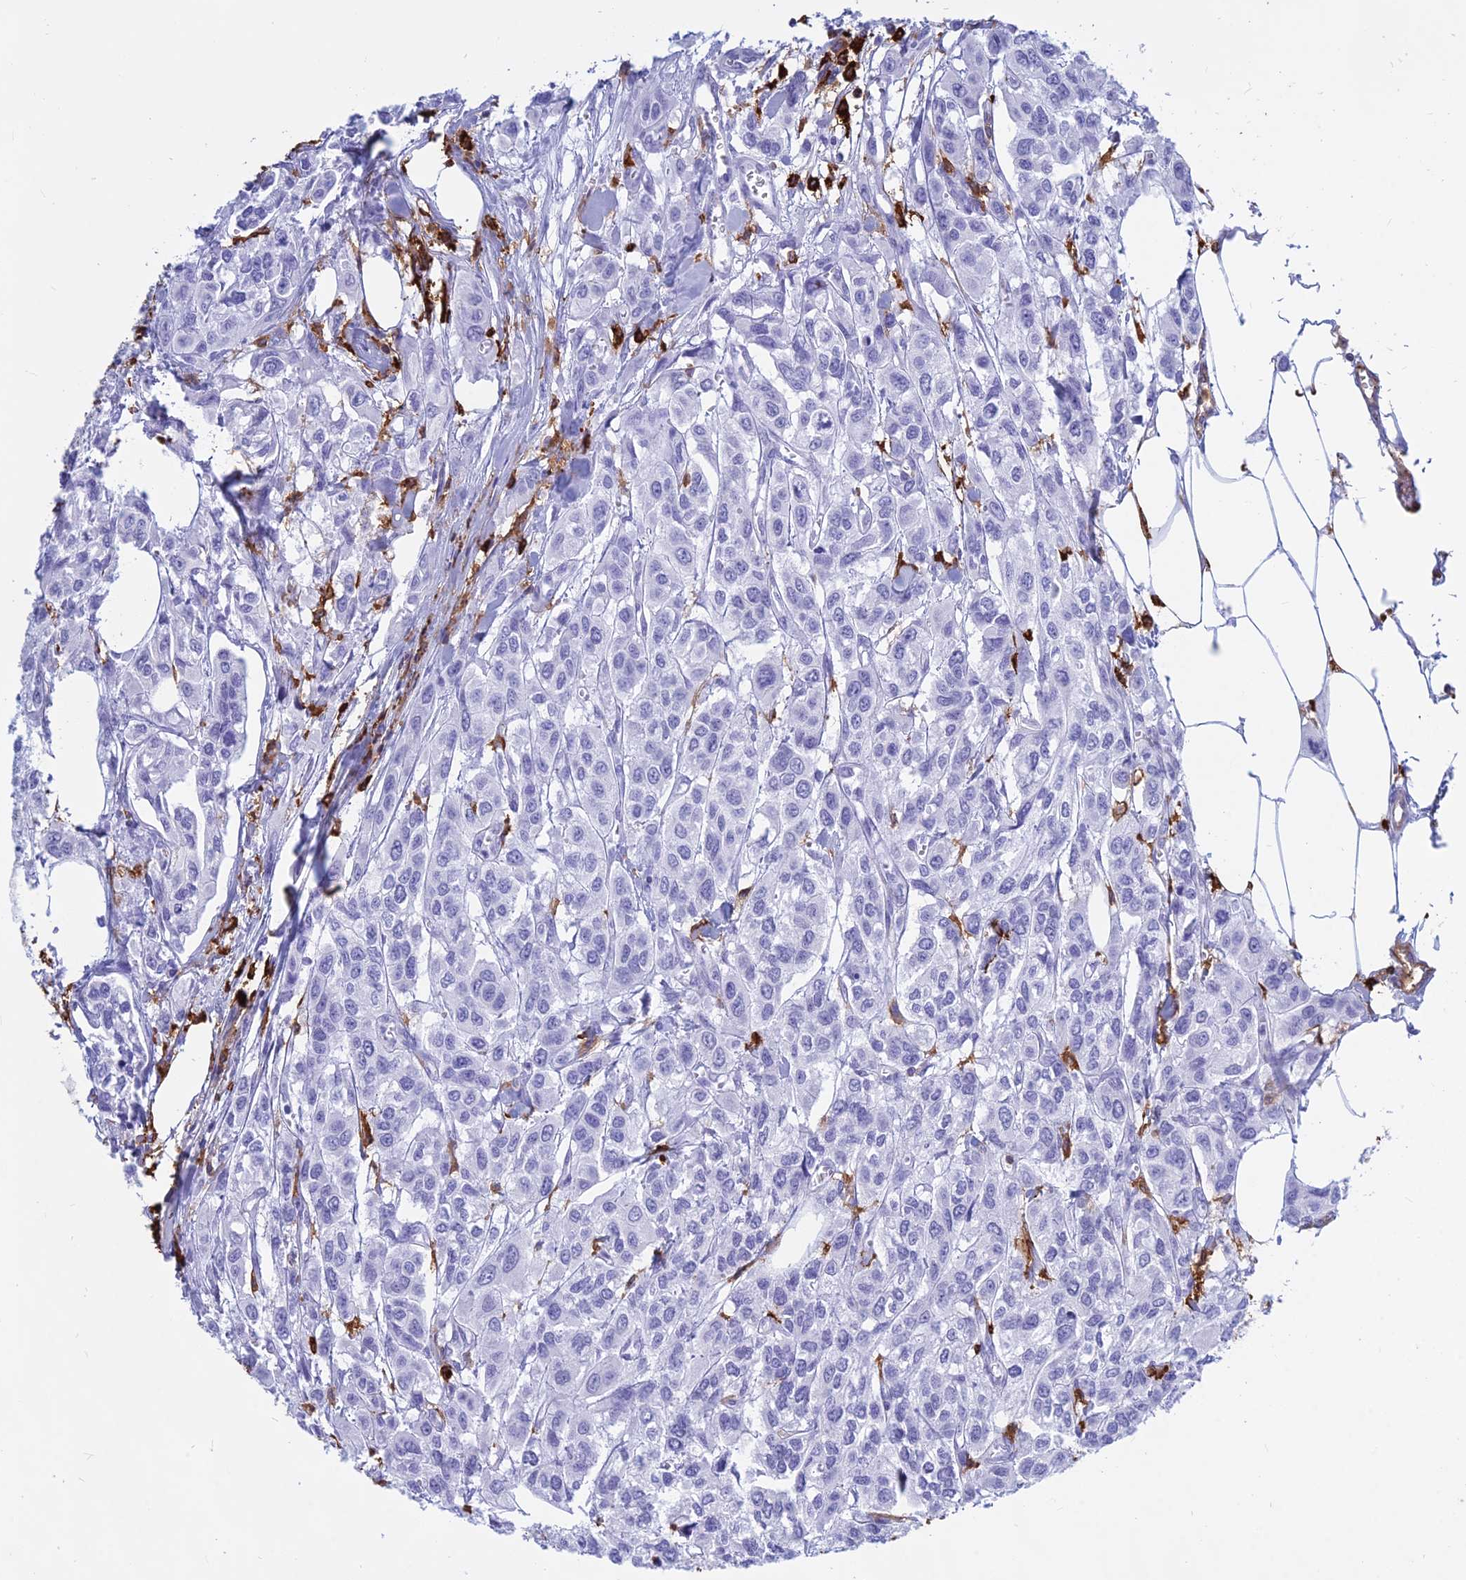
{"staining": {"intensity": "negative", "quantity": "none", "location": "none"}, "tissue": "urothelial cancer", "cell_type": "Tumor cells", "image_type": "cancer", "snomed": [{"axis": "morphology", "description": "Urothelial carcinoma, High grade"}, {"axis": "topography", "description": "Urinary bladder"}], "caption": "Immunohistochemistry of human urothelial cancer demonstrates no expression in tumor cells. (Brightfield microscopy of DAB immunohistochemistry (IHC) at high magnification).", "gene": "HLA-DRB1", "patient": {"sex": "male", "age": 67}}